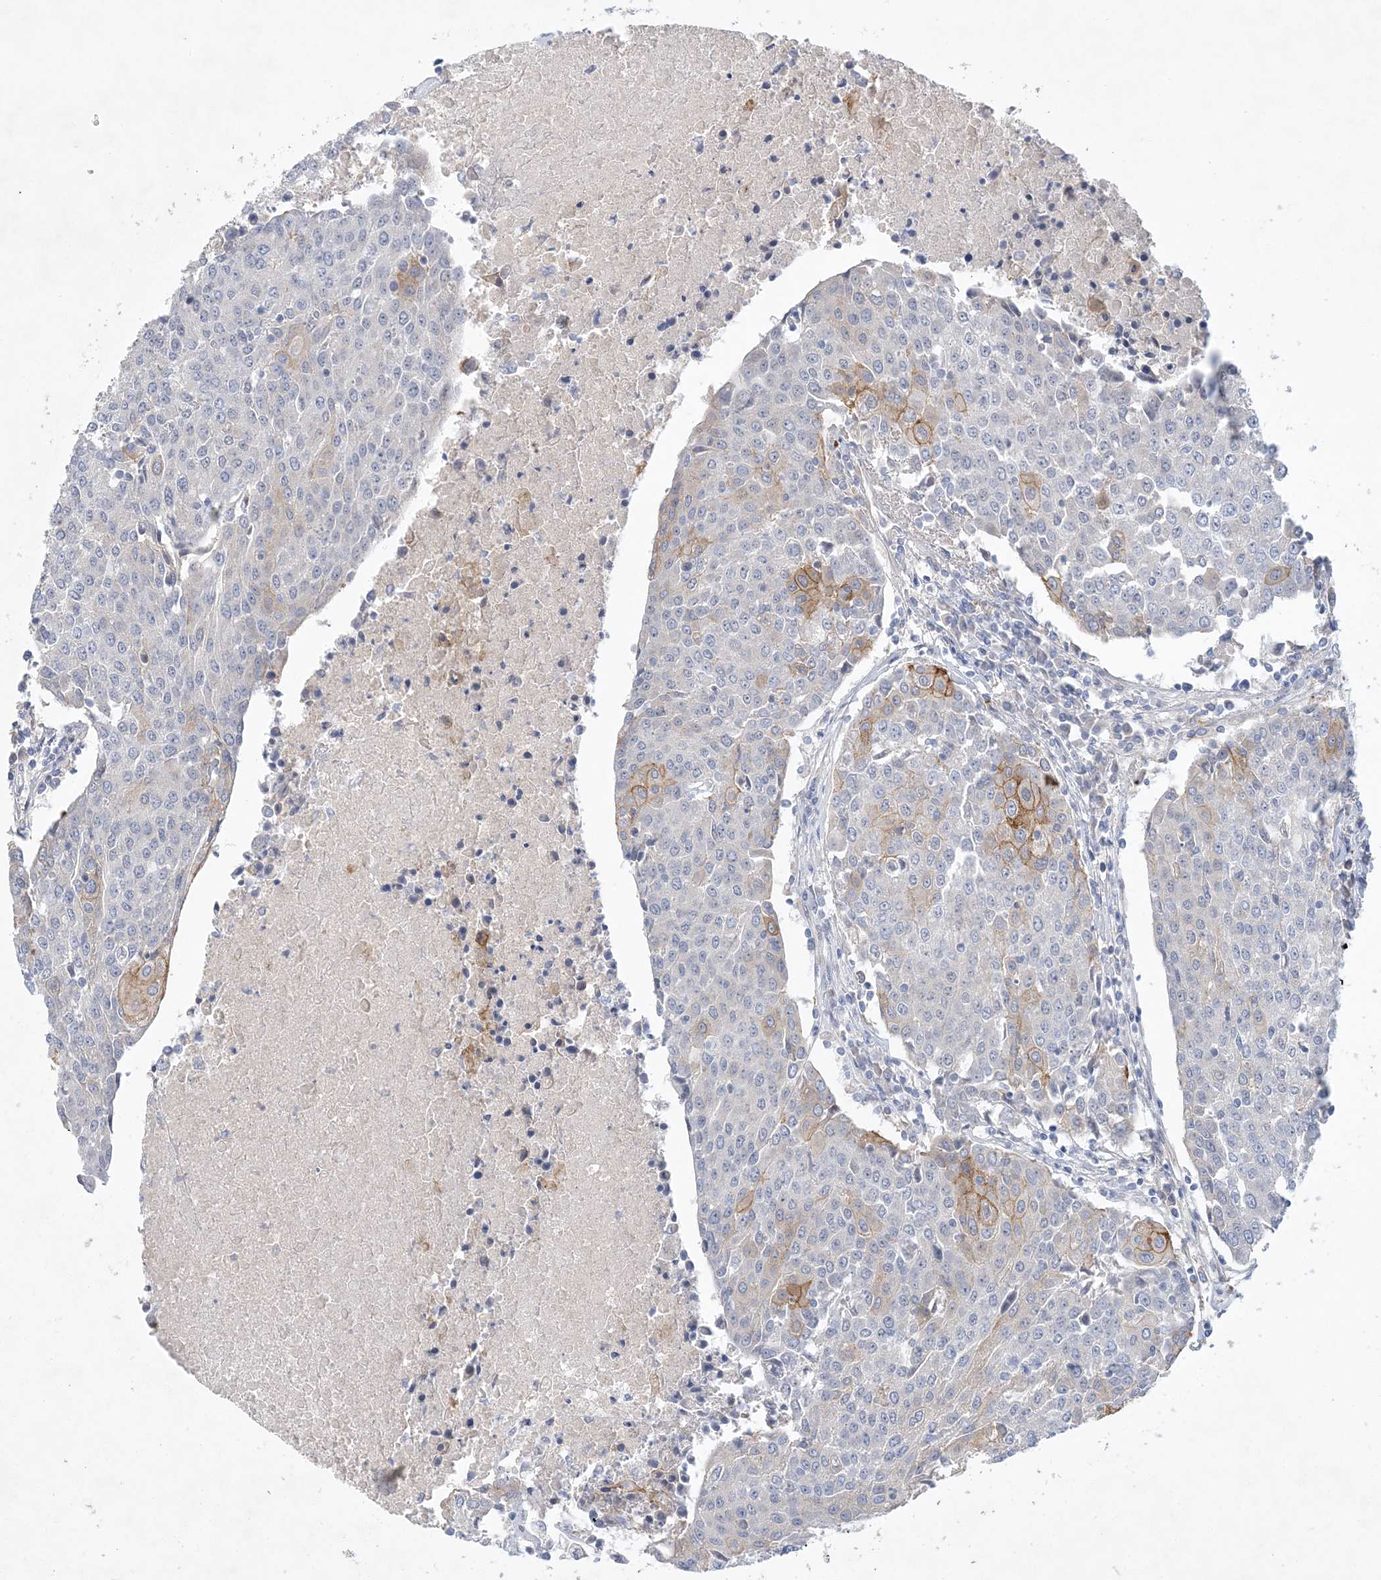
{"staining": {"intensity": "moderate", "quantity": "<25%", "location": "cytoplasmic/membranous"}, "tissue": "urothelial cancer", "cell_type": "Tumor cells", "image_type": "cancer", "snomed": [{"axis": "morphology", "description": "Urothelial carcinoma, High grade"}, {"axis": "topography", "description": "Urinary bladder"}], "caption": "The photomicrograph shows a brown stain indicating the presence of a protein in the cytoplasmic/membranous of tumor cells in urothelial cancer.", "gene": "ANKRD35", "patient": {"sex": "female", "age": 85}}